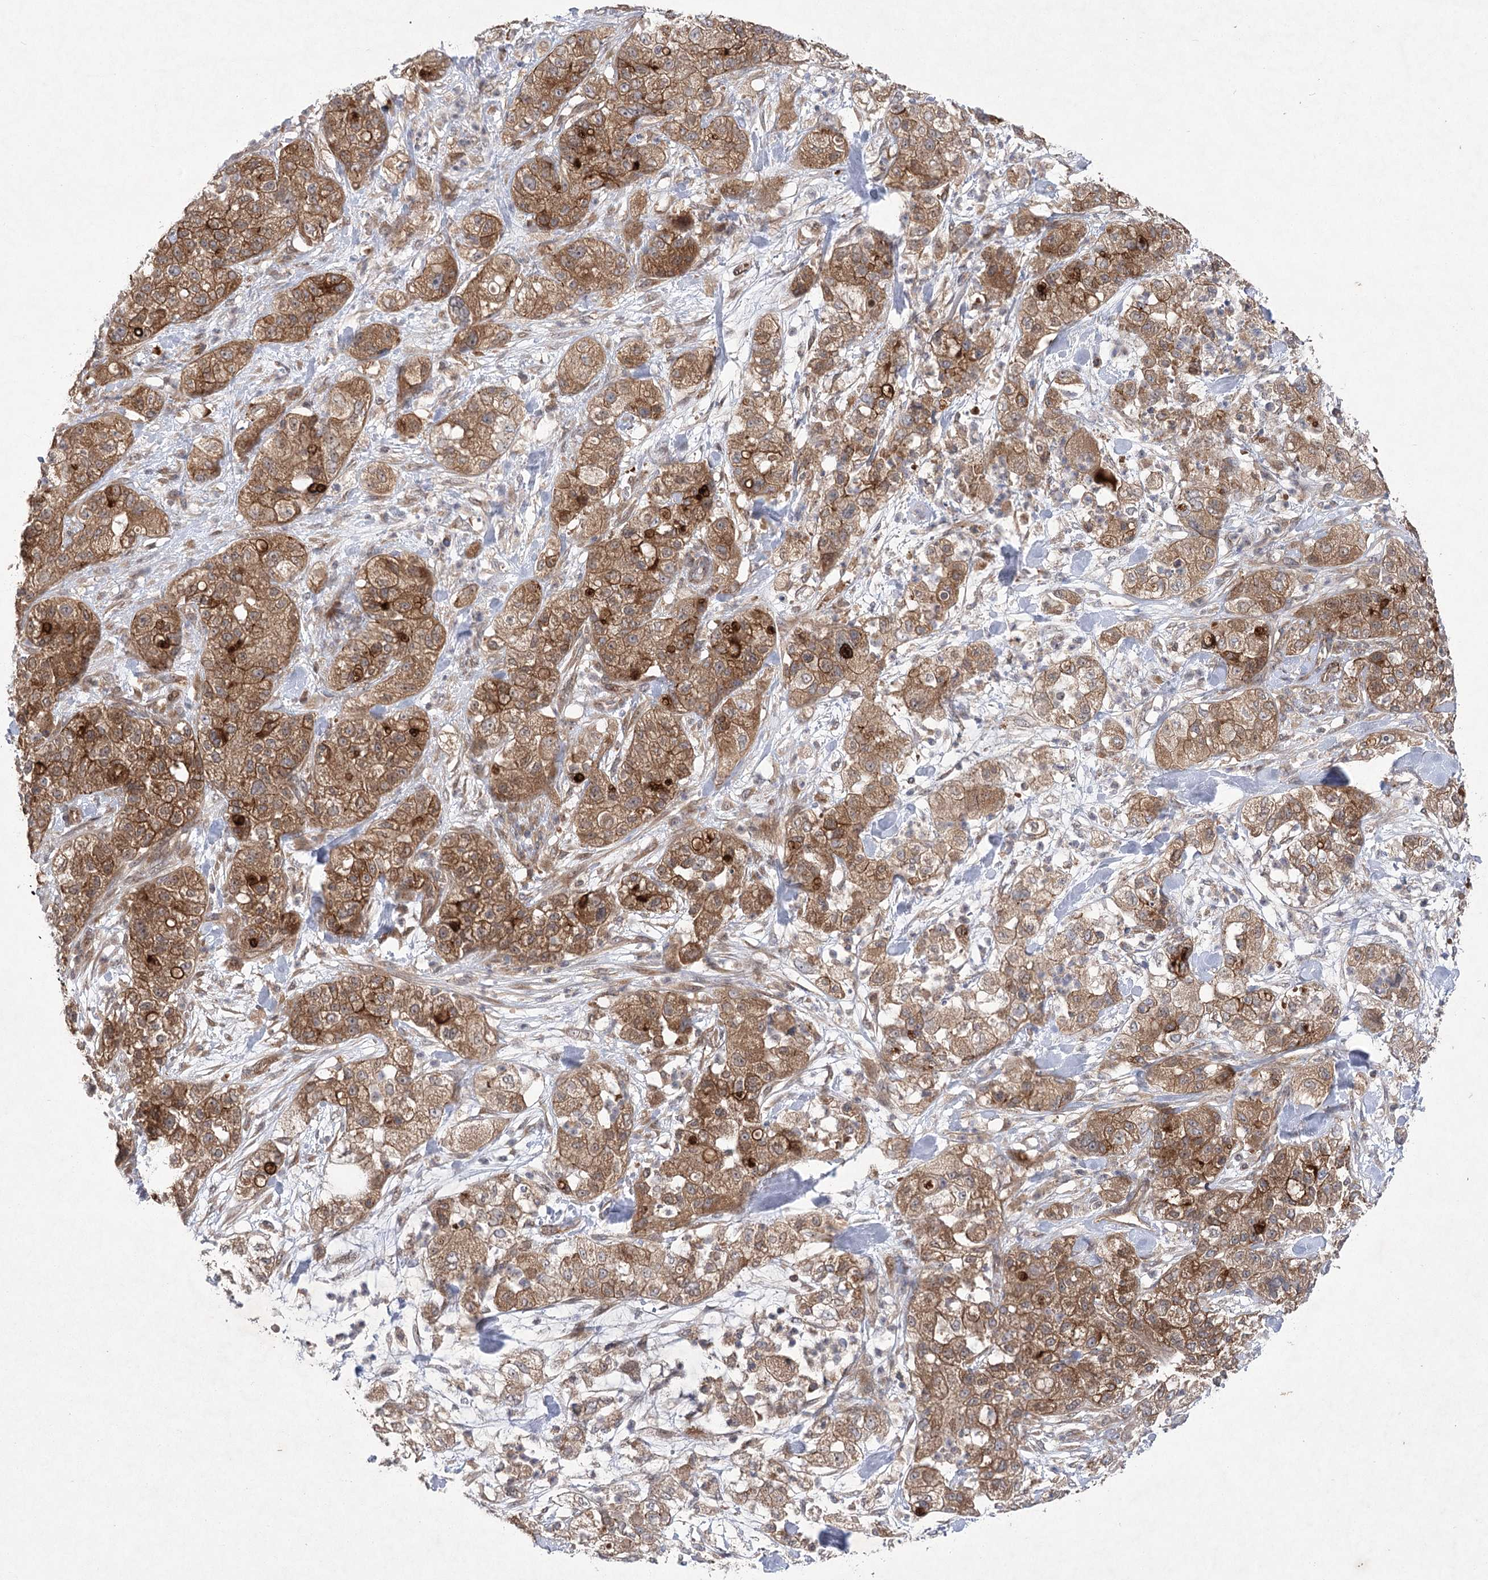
{"staining": {"intensity": "moderate", "quantity": ">75%", "location": "cytoplasmic/membranous"}, "tissue": "pancreatic cancer", "cell_type": "Tumor cells", "image_type": "cancer", "snomed": [{"axis": "morphology", "description": "Adenocarcinoma, NOS"}, {"axis": "topography", "description": "Pancreas"}], "caption": "Tumor cells reveal medium levels of moderate cytoplasmic/membranous positivity in approximately >75% of cells in human pancreatic adenocarcinoma. The protein is shown in brown color, while the nuclei are stained blue.", "gene": "METTL24", "patient": {"sex": "female", "age": 78}}